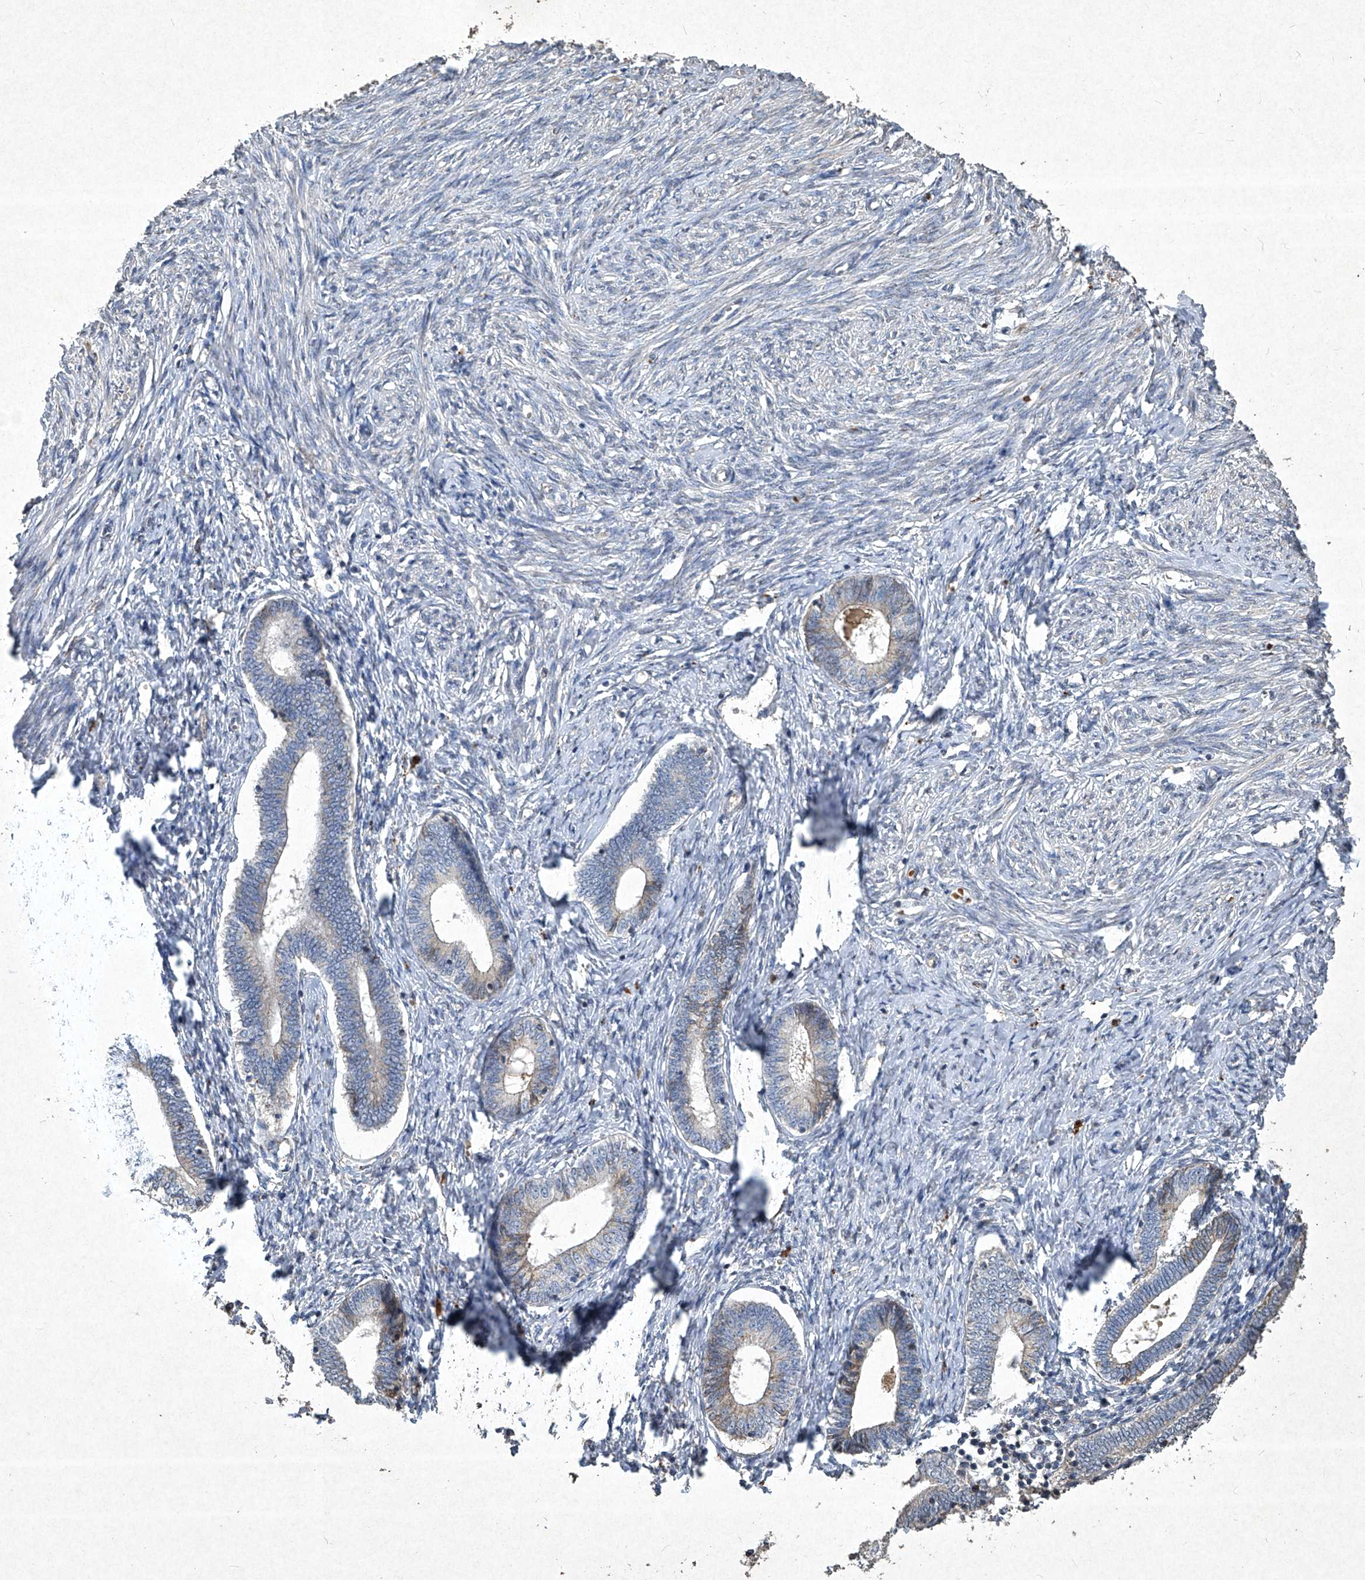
{"staining": {"intensity": "negative", "quantity": "none", "location": "none"}, "tissue": "endometrium", "cell_type": "Cells in endometrial stroma", "image_type": "normal", "snomed": [{"axis": "morphology", "description": "Normal tissue, NOS"}, {"axis": "topography", "description": "Endometrium"}], "caption": "The photomicrograph exhibits no staining of cells in endometrial stroma in benign endometrium.", "gene": "MED16", "patient": {"sex": "female", "age": 72}}